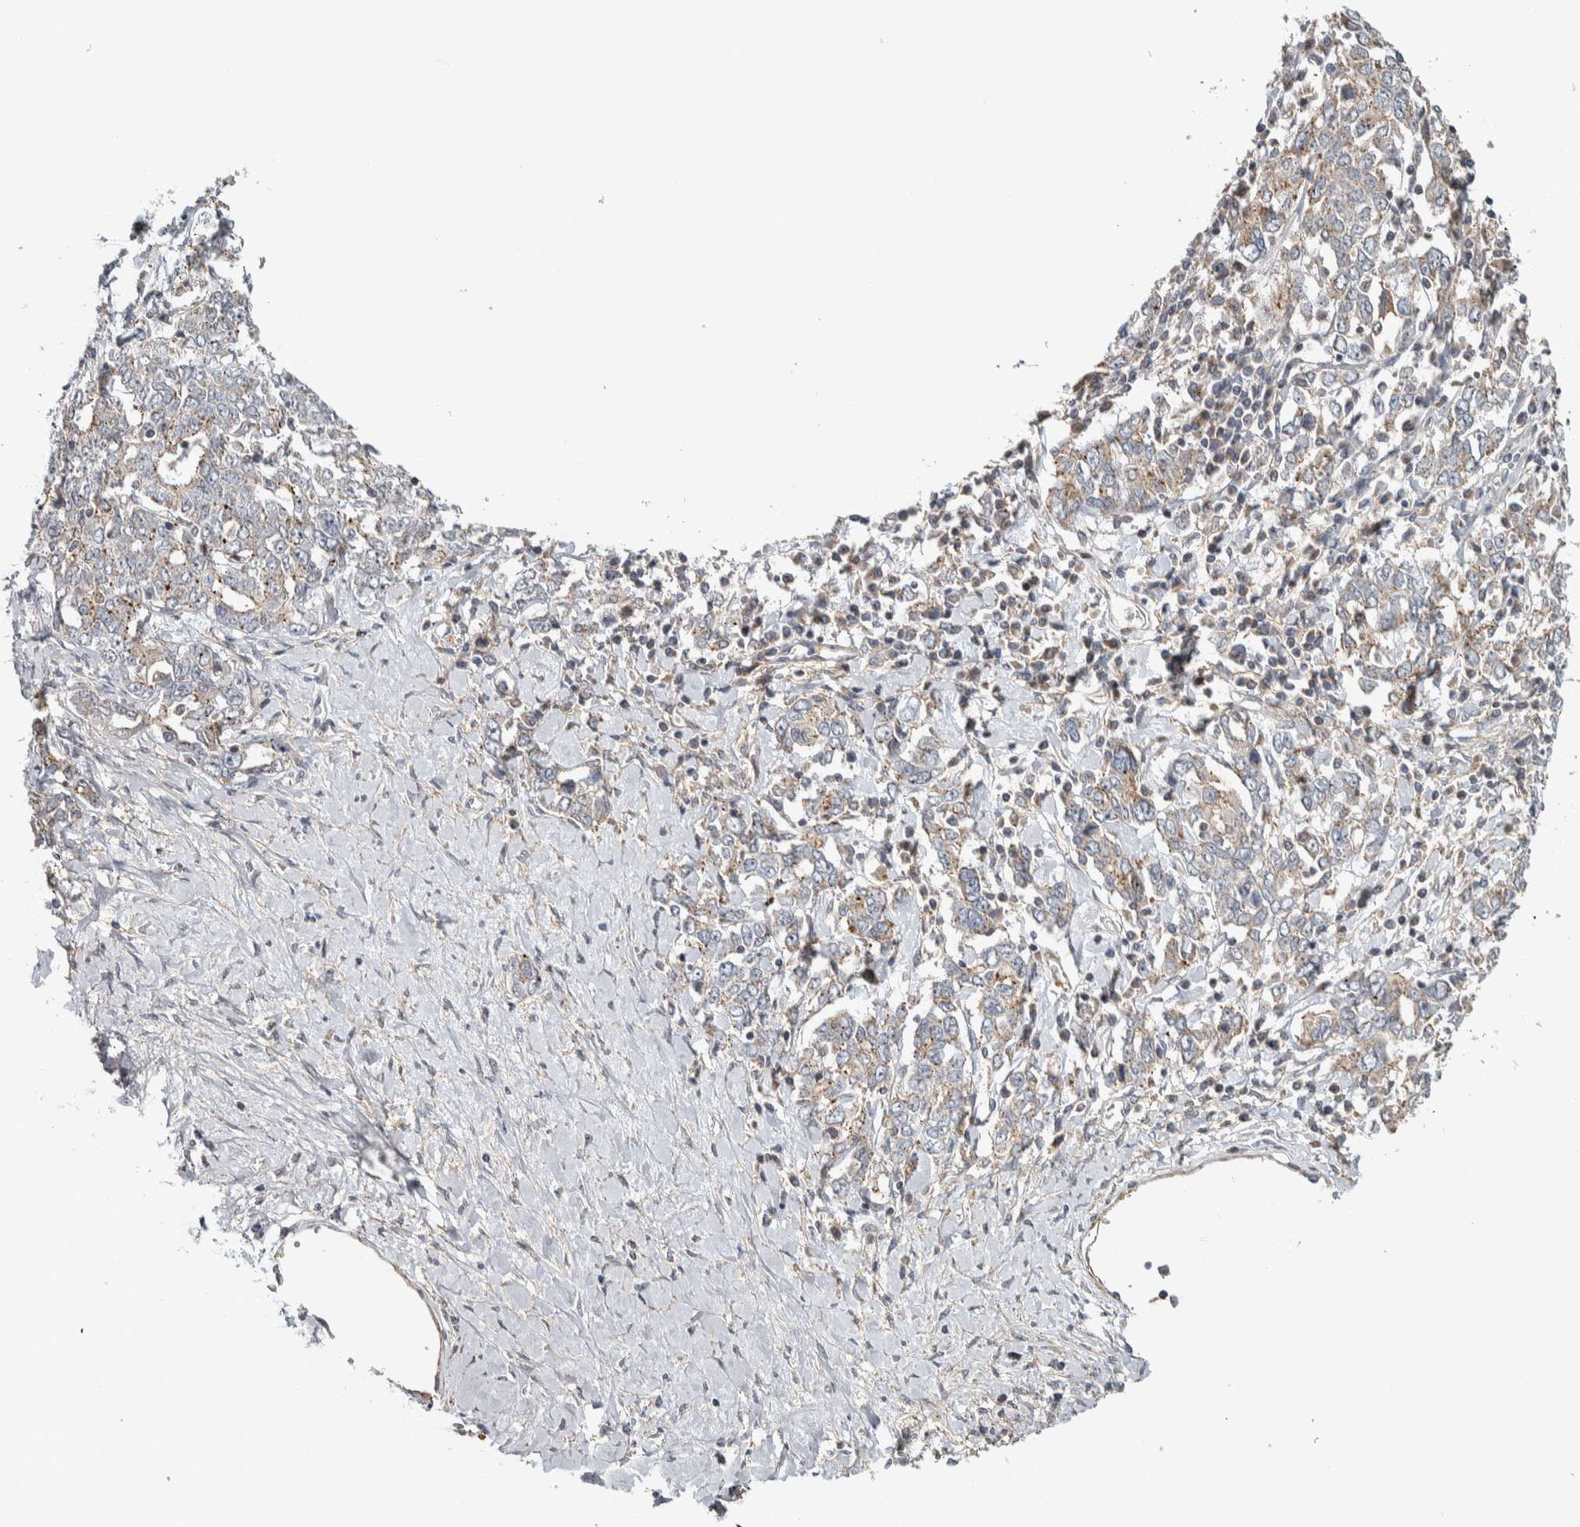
{"staining": {"intensity": "weak", "quantity": "25%-75%", "location": "cytoplasmic/membranous"}, "tissue": "ovarian cancer", "cell_type": "Tumor cells", "image_type": "cancer", "snomed": [{"axis": "morphology", "description": "Carcinoma, endometroid"}, {"axis": "topography", "description": "Ovary"}], "caption": "Immunohistochemistry (DAB (3,3'-diaminobenzidine)) staining of human ovarian cancer (endometroid carcinoma) displays weak cytoplasmic/membranous protein staining in approximately 25%-75% of tumor cells.", "gene": "CHMP4C", "patient": {"sex": "female", "age": 62}}